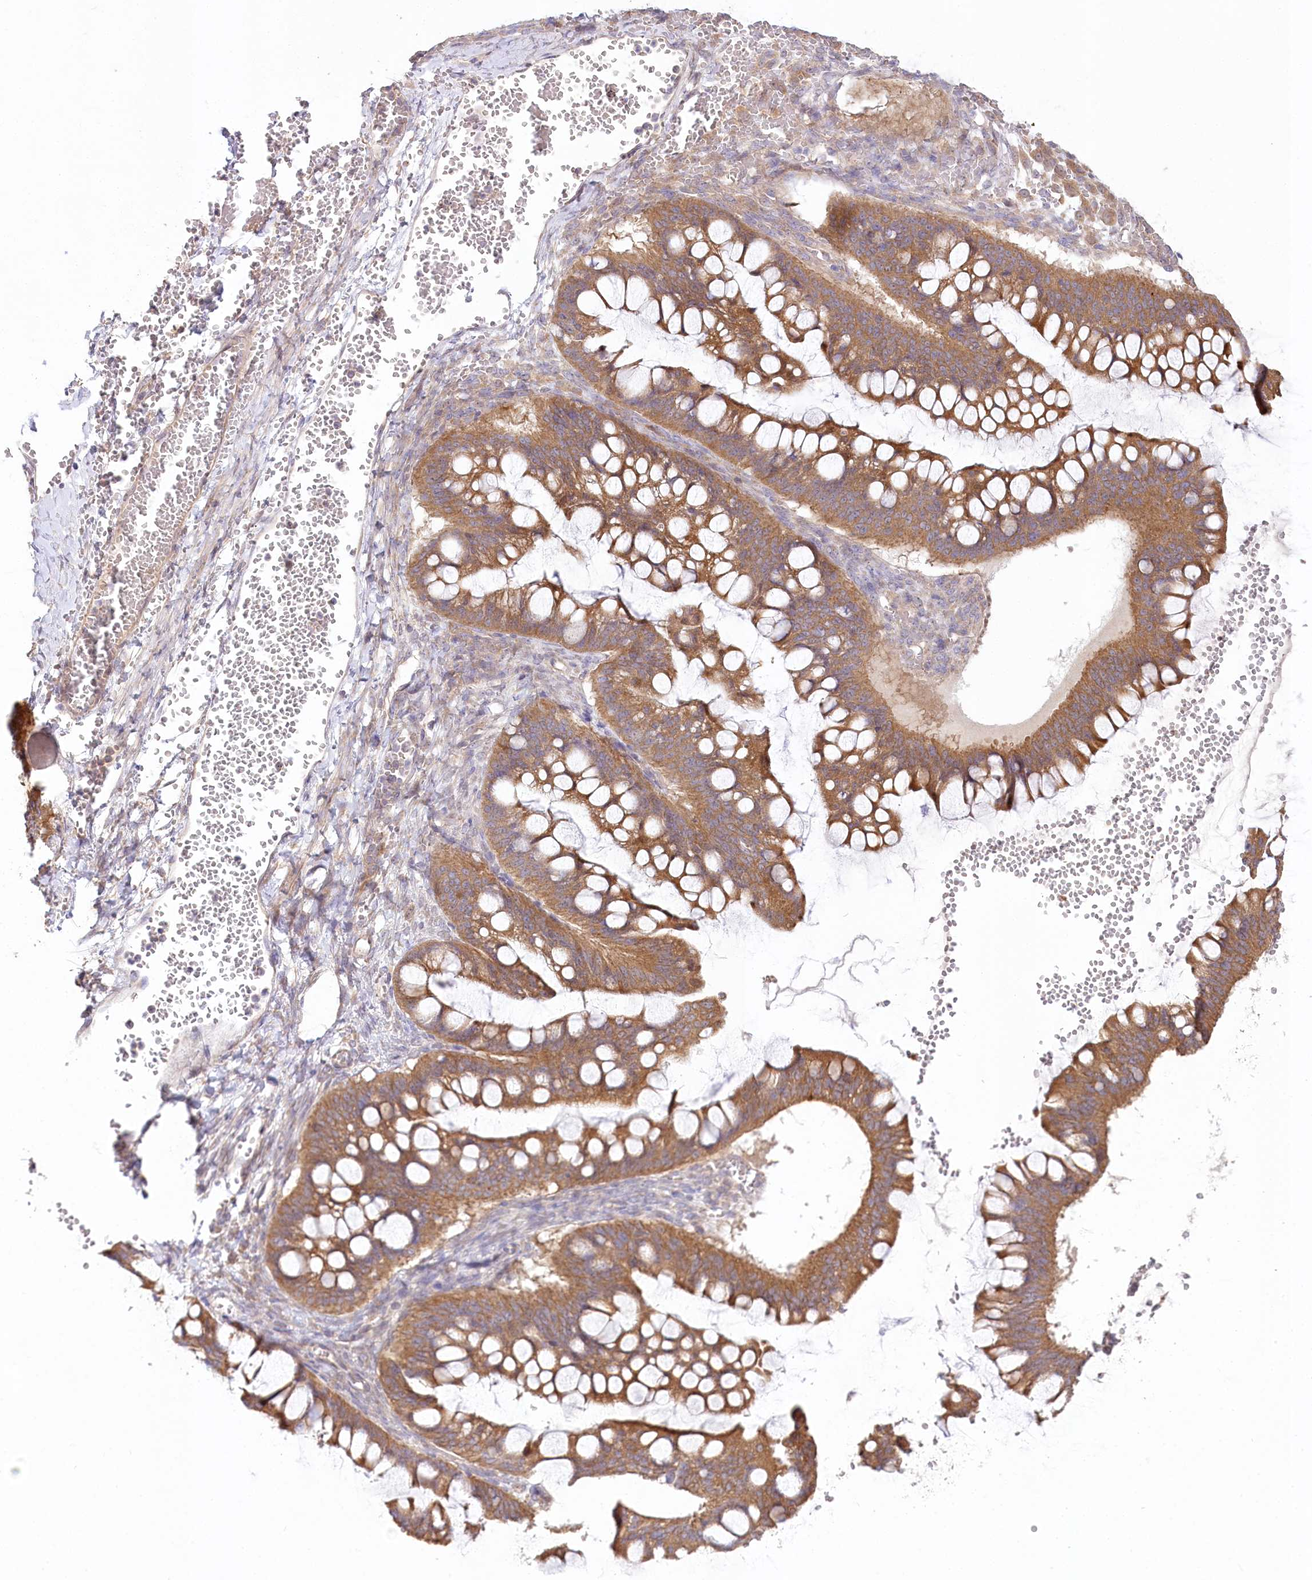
{"staining": {"intensity": "moderate", "quantity": ">75%", "location": "cytoplasmic/membranous"}, "tissue": "ovarian cancer", "cell_type": "Tumor cells", "image_type": "cancer", "snomed": [{"axis": "morphology", "description": "Cystadenocarcinoma, mucinous, NOS"}, {"axis": "topography", "description": "Ovary"}], "caption": "Moderate cytoplasmic/membranous protein staining is seen in approximately >75% of tumor cells in ovarian cancer (mucinous cystadenocarcinoma). Immunohistochemistry (ihc) stains the protein of interest in brown and the nuclei are stained blue.", "gene": "PYROXD1", "patient": {"sex": "female", "age": 73}}